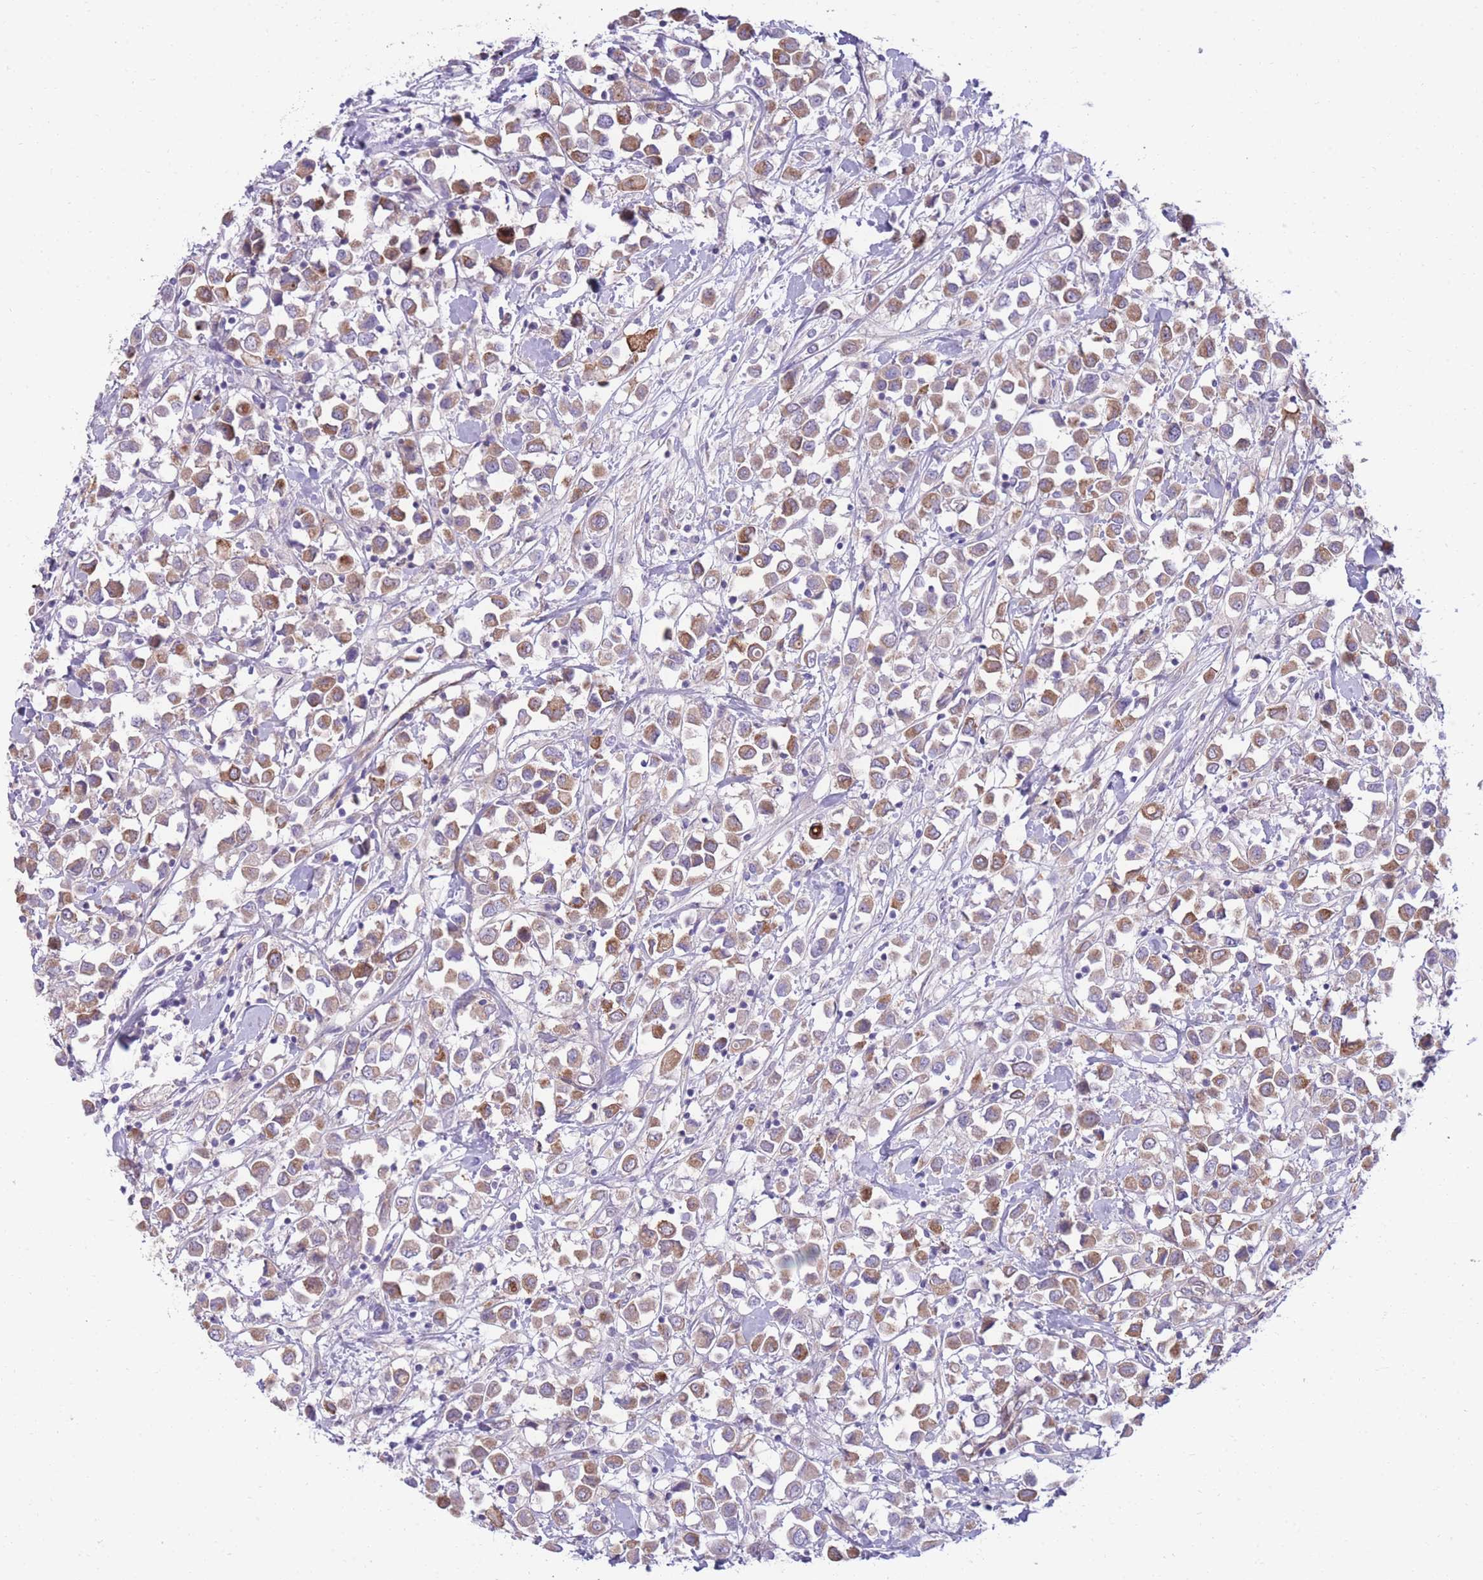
{"staining": {"intensity": "moderate", "quantity": ">75%", "location": "cytoplasmic/membranous"}, "tissue": "breast cancer", "cell_type": "Tumor cells", "image_type": "cancer", "snomed": [{"axis": "morphology", "description": "Duct carcinoma"}, {"axis": "topography", "description": "Breast"}], "caption": "Moderate cytoplasmic/membranous positivity is seen in about >75% of tumor cells in breast cancer.", "gene": "RGS11", "patient": {"sex": "female", "age": 61}}